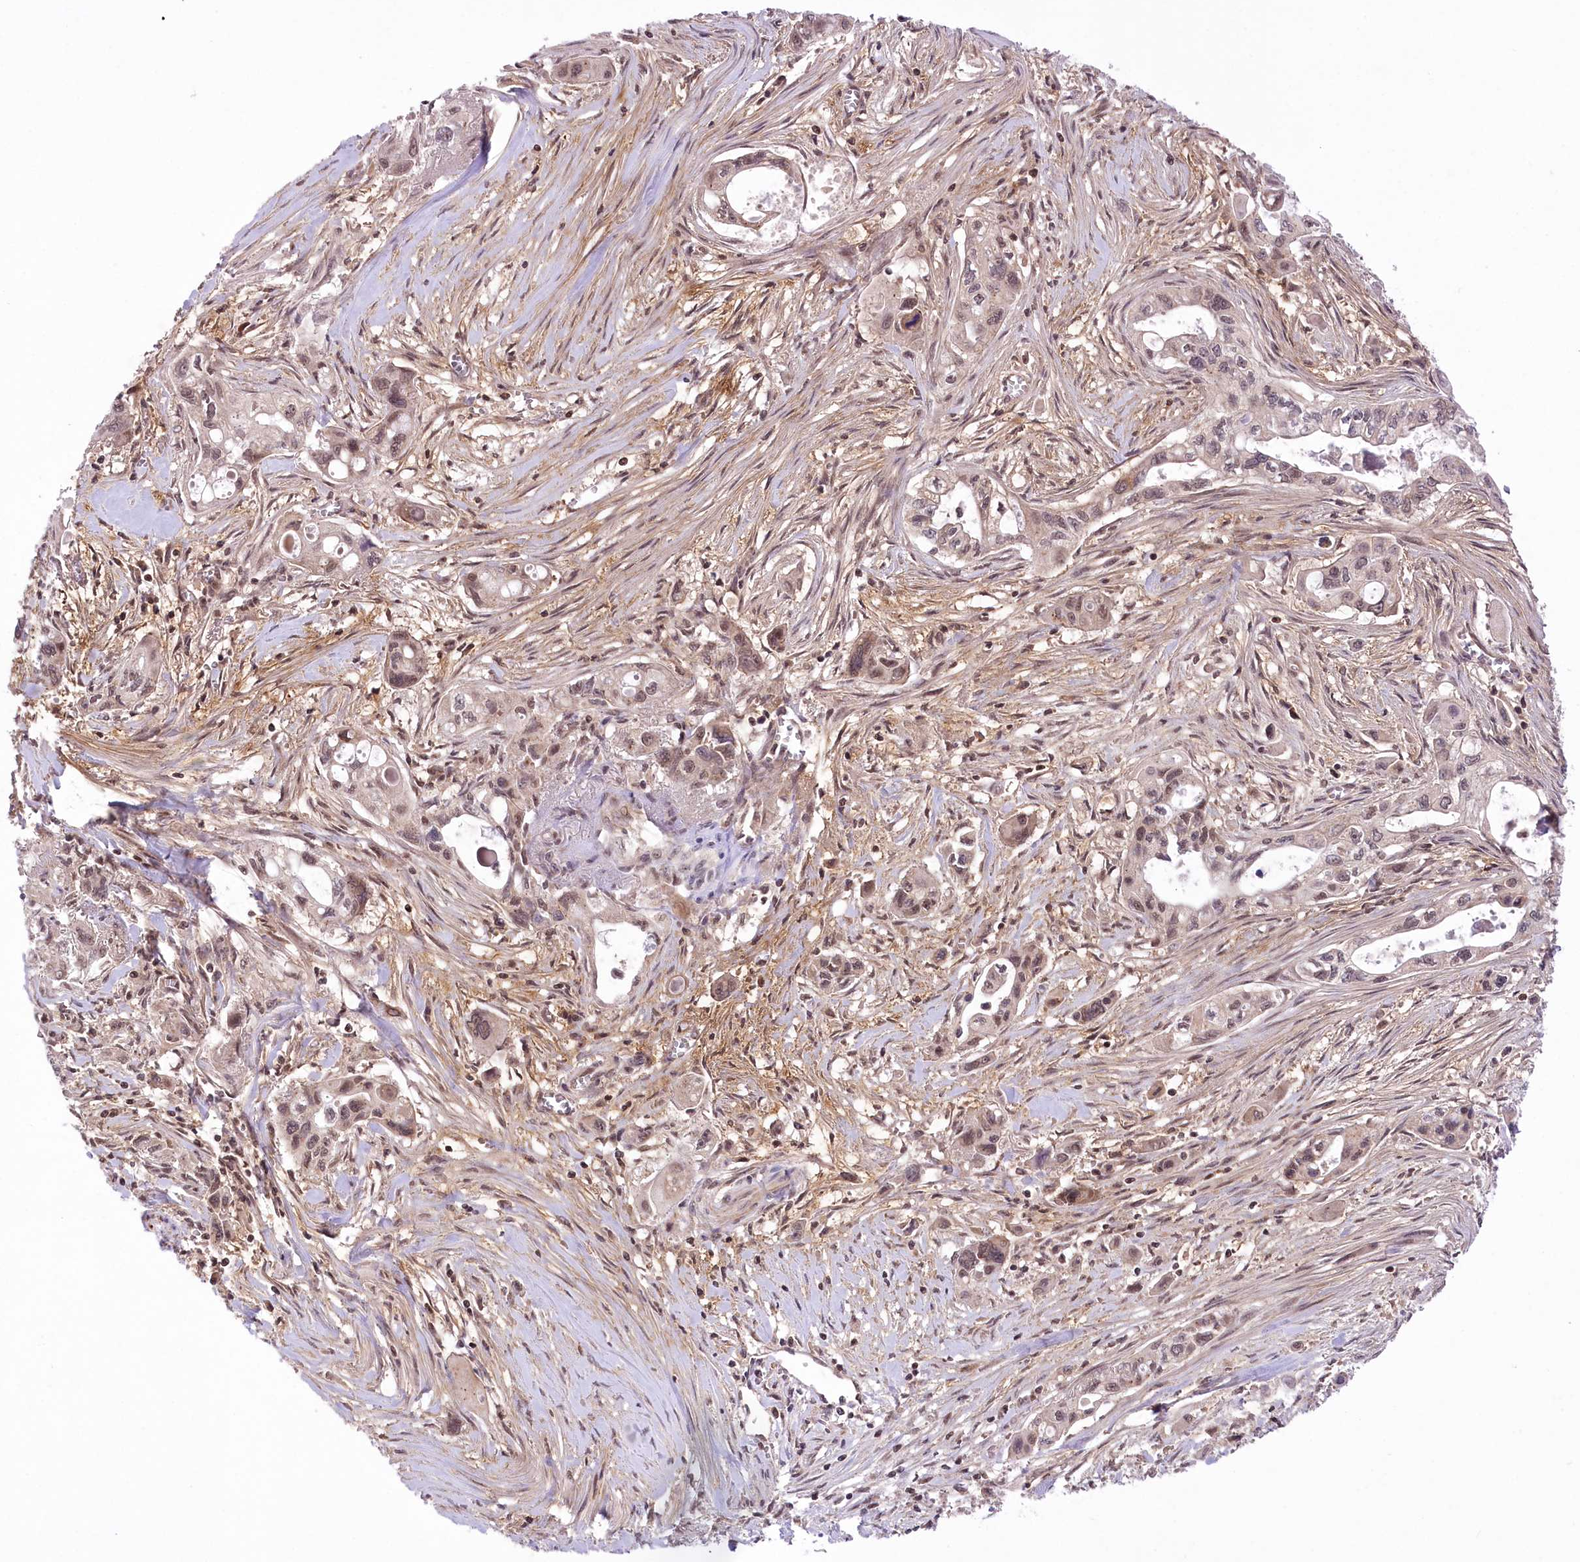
{"staining": {"intensity": "moderate", "quantity": ">75%", "location": "nuclear"}, "tissue": "pancreatic cancer", "cell_type": "Tumor cells", "image_type": "cancer", "snomed": [{"axis": "morphology", "description": "Adenocarcinoma, NOS"}, {"axis": "topography", "description": "Pancreas"}], "caption": "An IHC image of tumor tissue is shown. Protein staining in brown highlights moderate nuclear positivity in adenocarcinoma (pancreatic) within tumor cells.", "gene": "ZMAT2", "patient": {"sex": "male", "age": 75}}